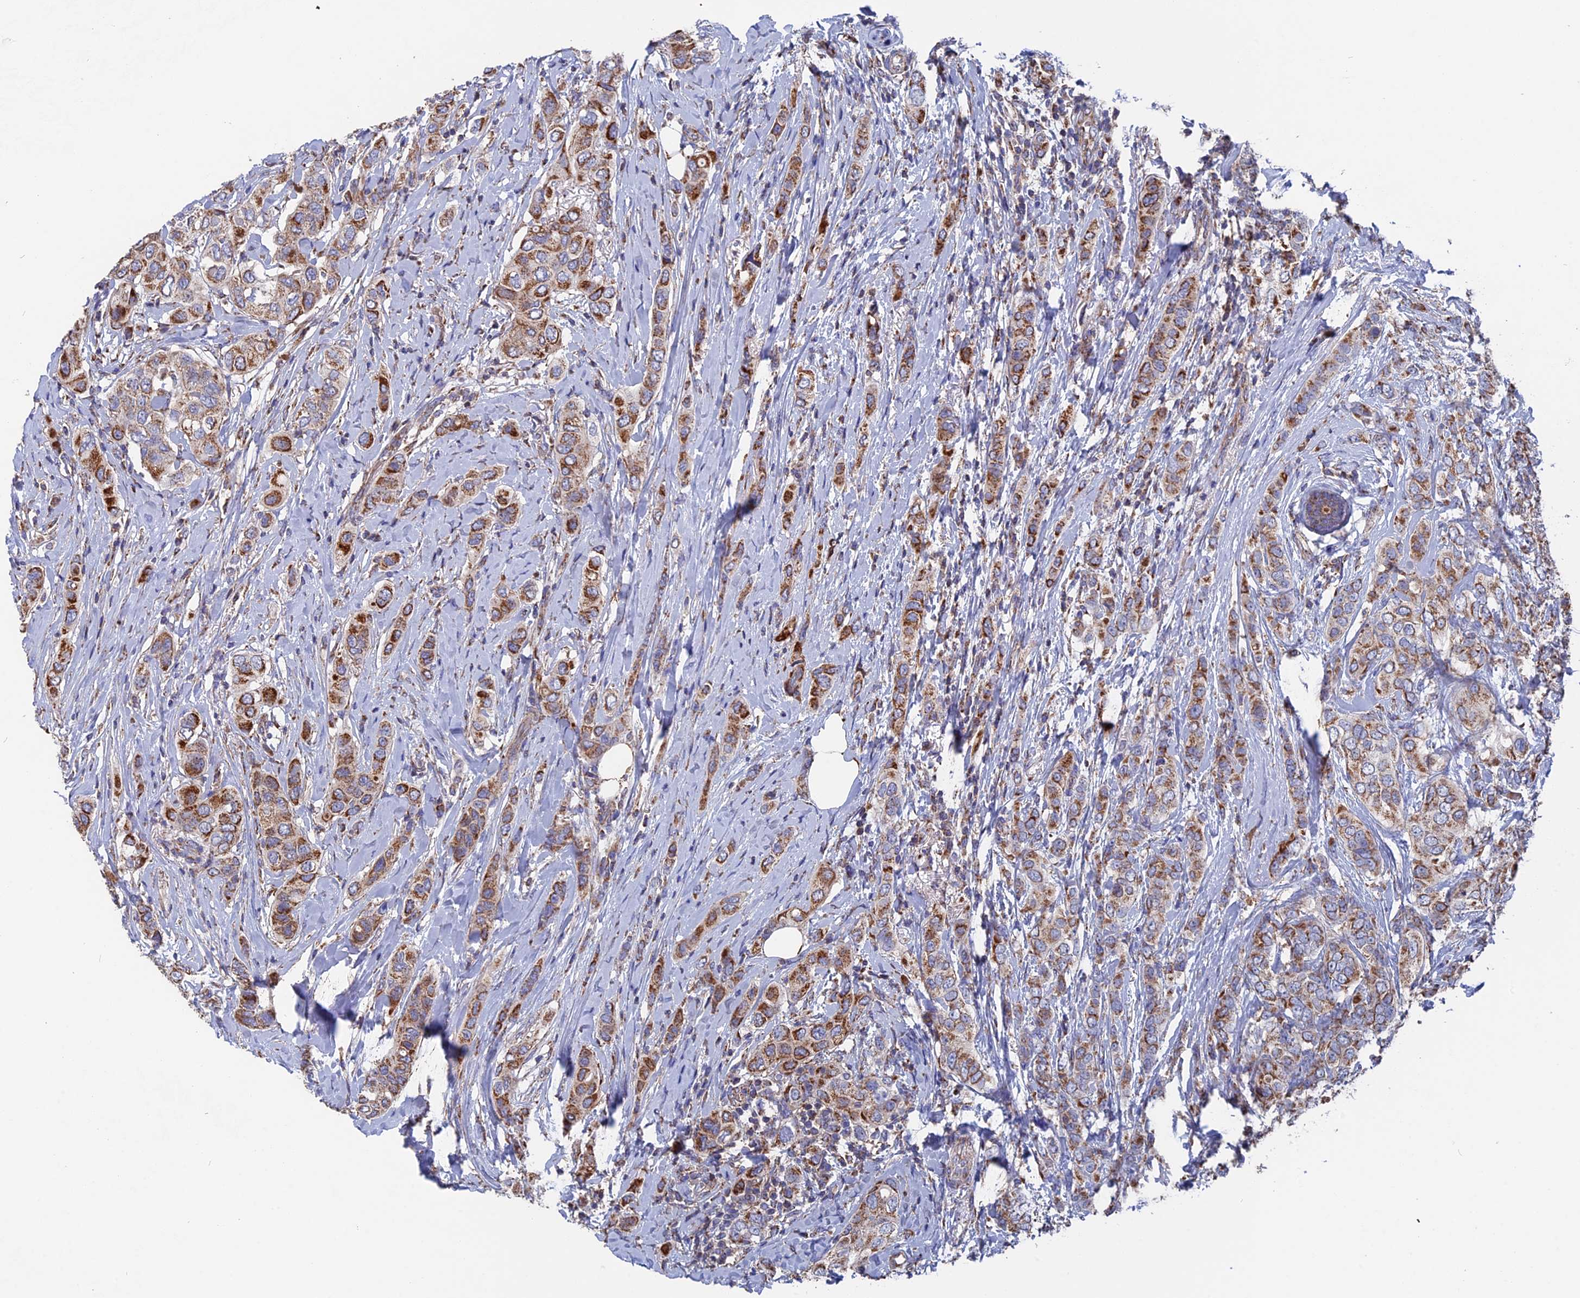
{"staining": {"intensity": "moderate", "quantity": ">75%", "location": "cytoplasmic/membranous"}, "tissue": "breast cancer", "cell_type": "Tumor cells", "image_type": "cancer", "snomed": [{"axis": "morphology", "description": "Lobular carcinoma"}, {"axis": "topography", "description": "Breast"}], "caption": "Immunohistochemical staining of human breast cancer (lobular carcinoma) displays medium levels of moderate cytoplasmic/membranous staining in about >75% of tumor cells. The staining was performed using DAB (3,3'-diaminobenzidine) to visualize the protein expression in brown, while the nuclei were stained in blue with hematoxylin (Magnification: 20x).", "gene": "TGFA", "patient": {"sex": "female", "age": 51}}